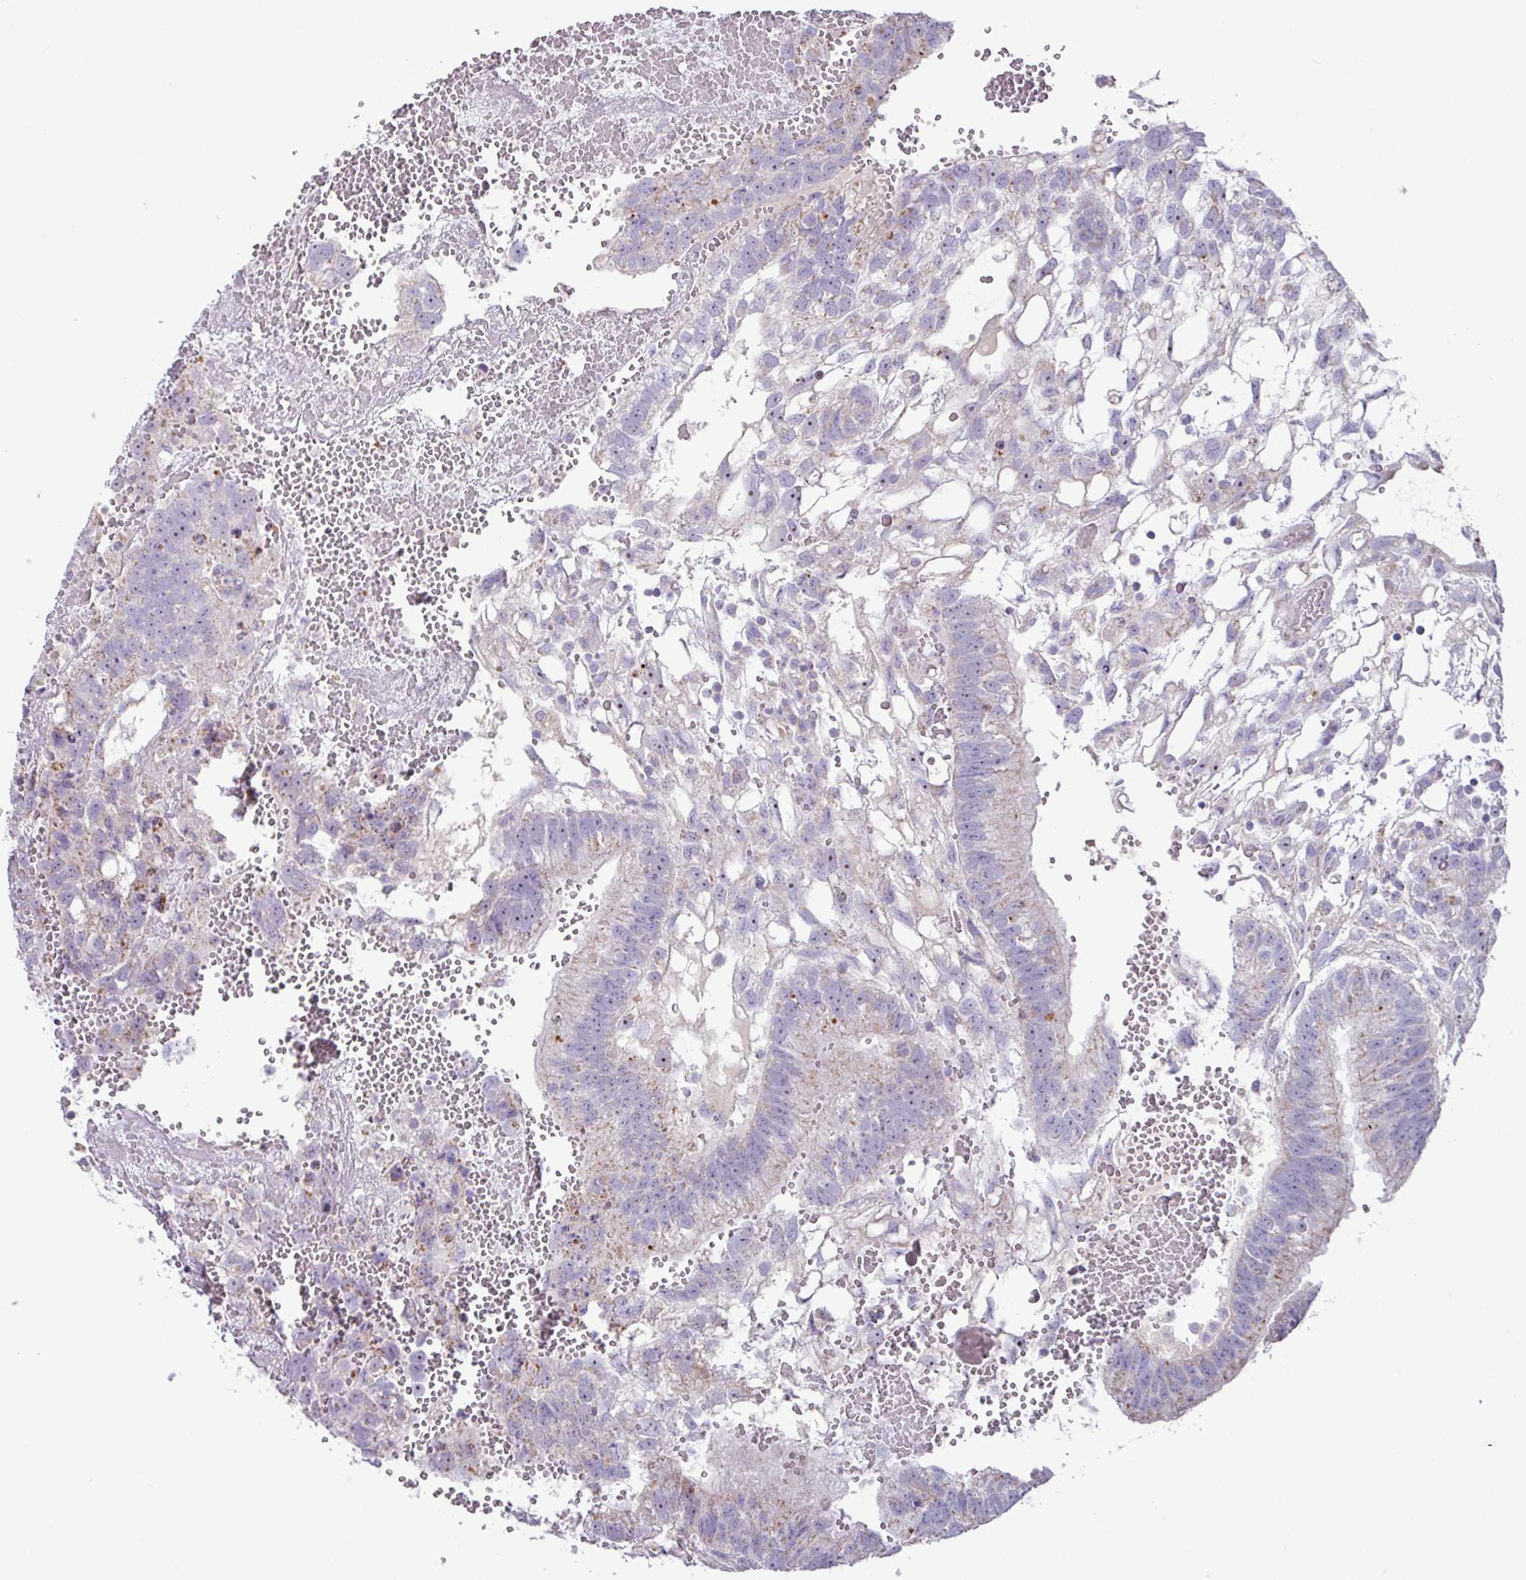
{"staining": {"intensity": "negative", "quantity": "none", "location": "none"}, "tissue": "testis cancer", "cell_type": "Tumor cells", "image_type": "cancer", "snomed": [{"axis": "morphology", "description": "Normal tissue, NOS"}, {"axis": "morphology", "description": "Carcinoma, Embryonal, NOS"}, {"axis": "topography", "description": "Testis"}], "caption": "This image is of testis cancer (embryonal carcinoma) stained with immunohistochemistry (IHC) to label a protein in brown with the nuclei are counter-stained blue. There is no staining in tumor cells.", "gene": "MT-ND4", "patient": {"sex": "male", "age": 32}}